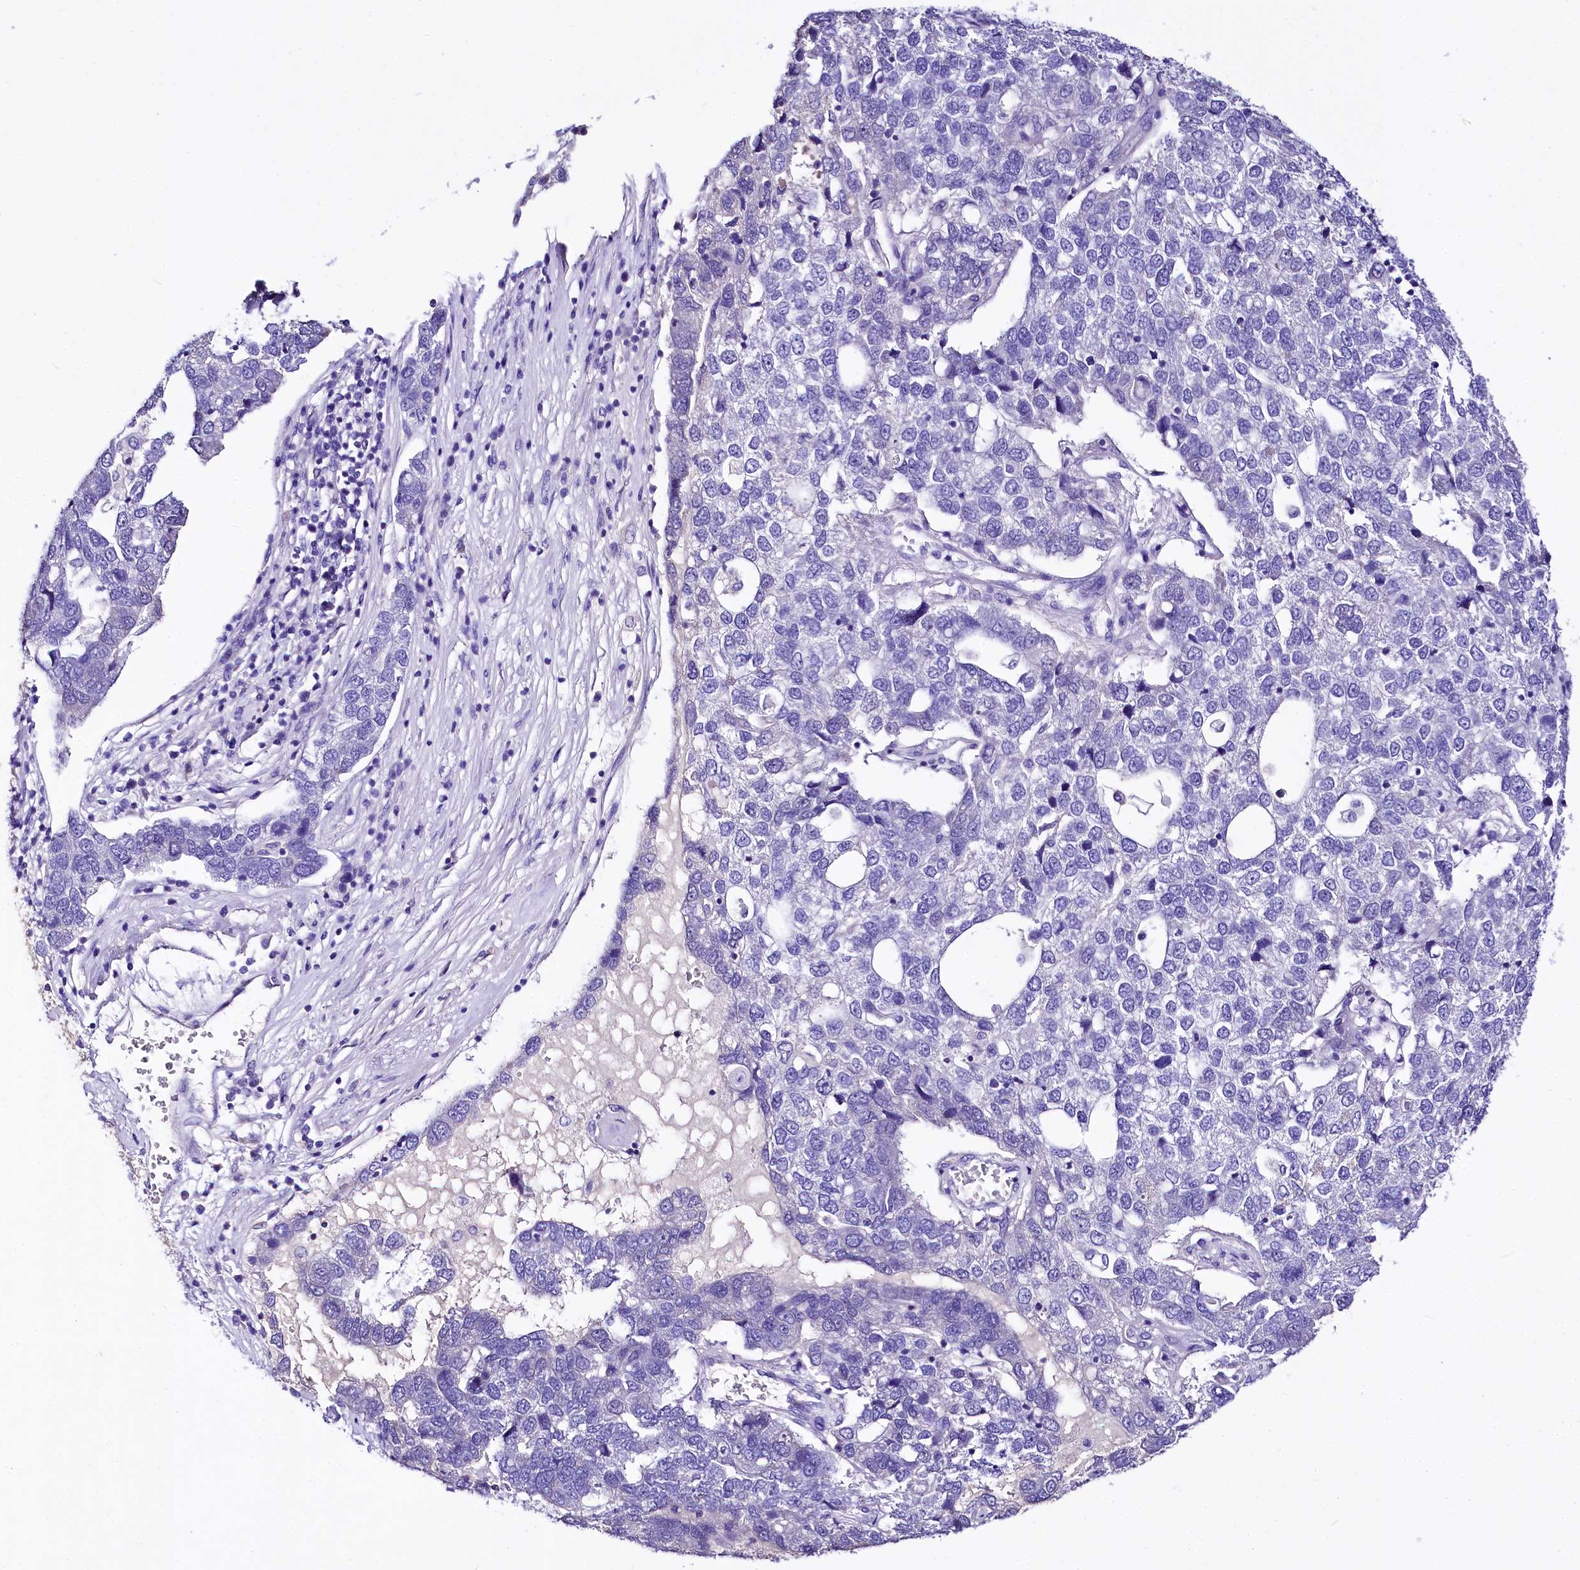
{"staining": {"intensity": "negative", "quantity": "none", "location": "none"}, "tissue": "pancreatic cancer", "cell_type": "Tumor cells", "image_type": "cancer", "snomed": [{"axis": "morphology", "description": "Adenocarcinoma, NOS"}, {"axis": "topography", "description": "Pancreas"}], "caption": "This is an immunohistochemistry (IHC) photomicrograph of human pancreatic adenocarcinoma. There is no expression in tumor cells.", "gene": "A2ML1", "patient": {"sex": "female", "age": 61}}